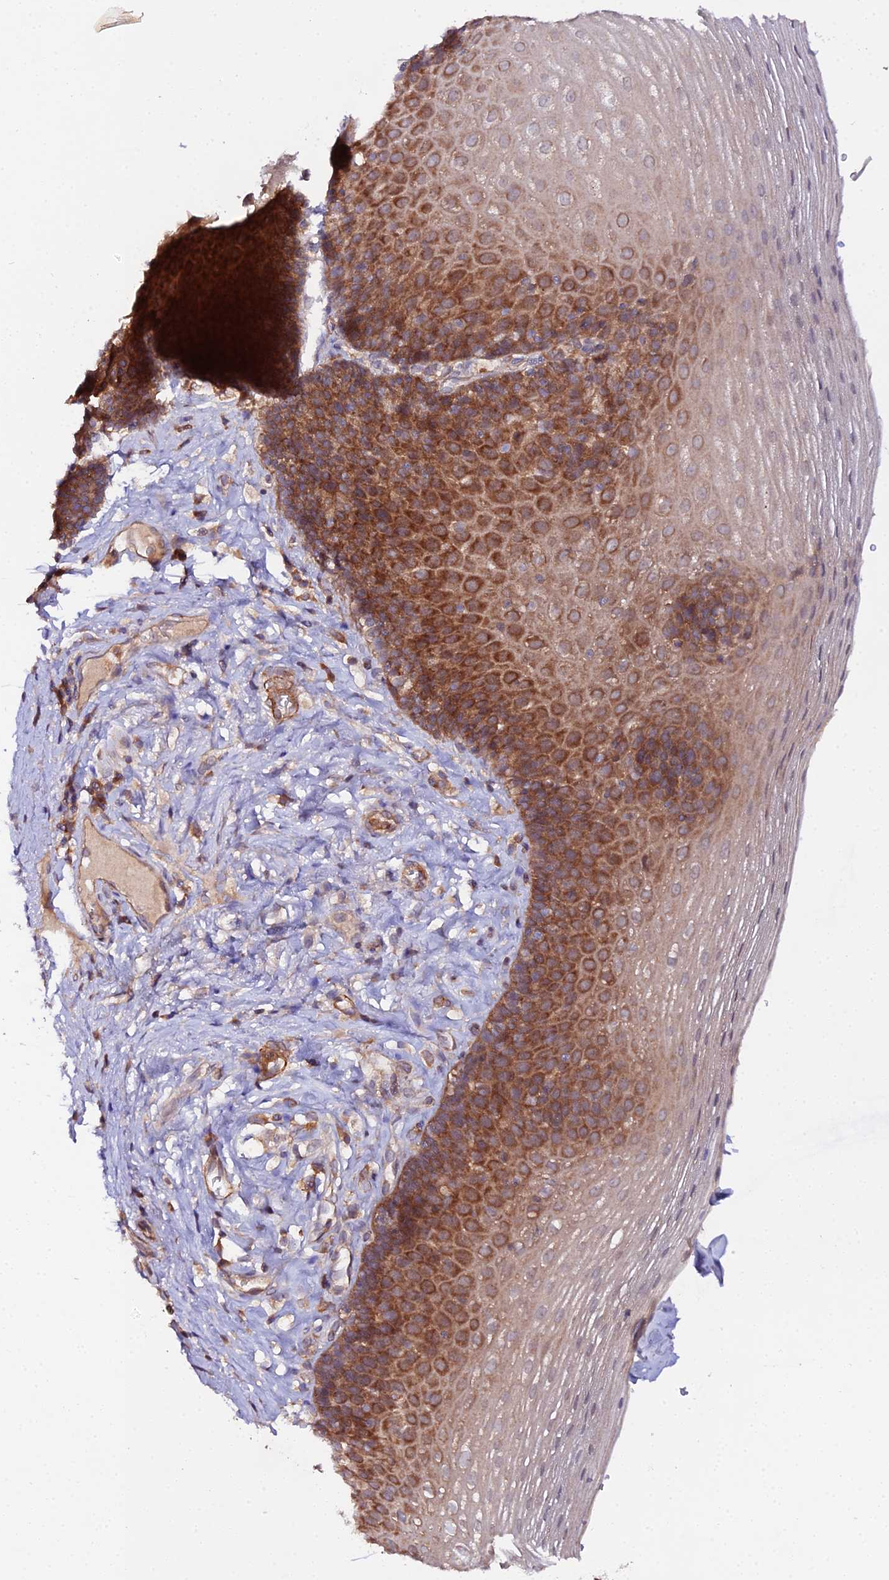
{"staining": {"intensity": "strong", "quantity": "25%-75%", "location": "cytoplasmic/membranous"}, "tissue": "esophagus", "cell_type": "Squamous epithelial cells", "image_type": "normal", "snomed": [{"axis": "morphology", "description": "Normal tissue, NOS"}, {"axis": "topography", "description": "Esophagus"}], "caption": "This is a histology image of immunohistochemistry staining of normal esophagus, which shows strong positivity in the cytoplasmic/membranous of squamous epithelial cells.", "gene": "TRIM26", "patient": {"sex": "female", "age": 66}}